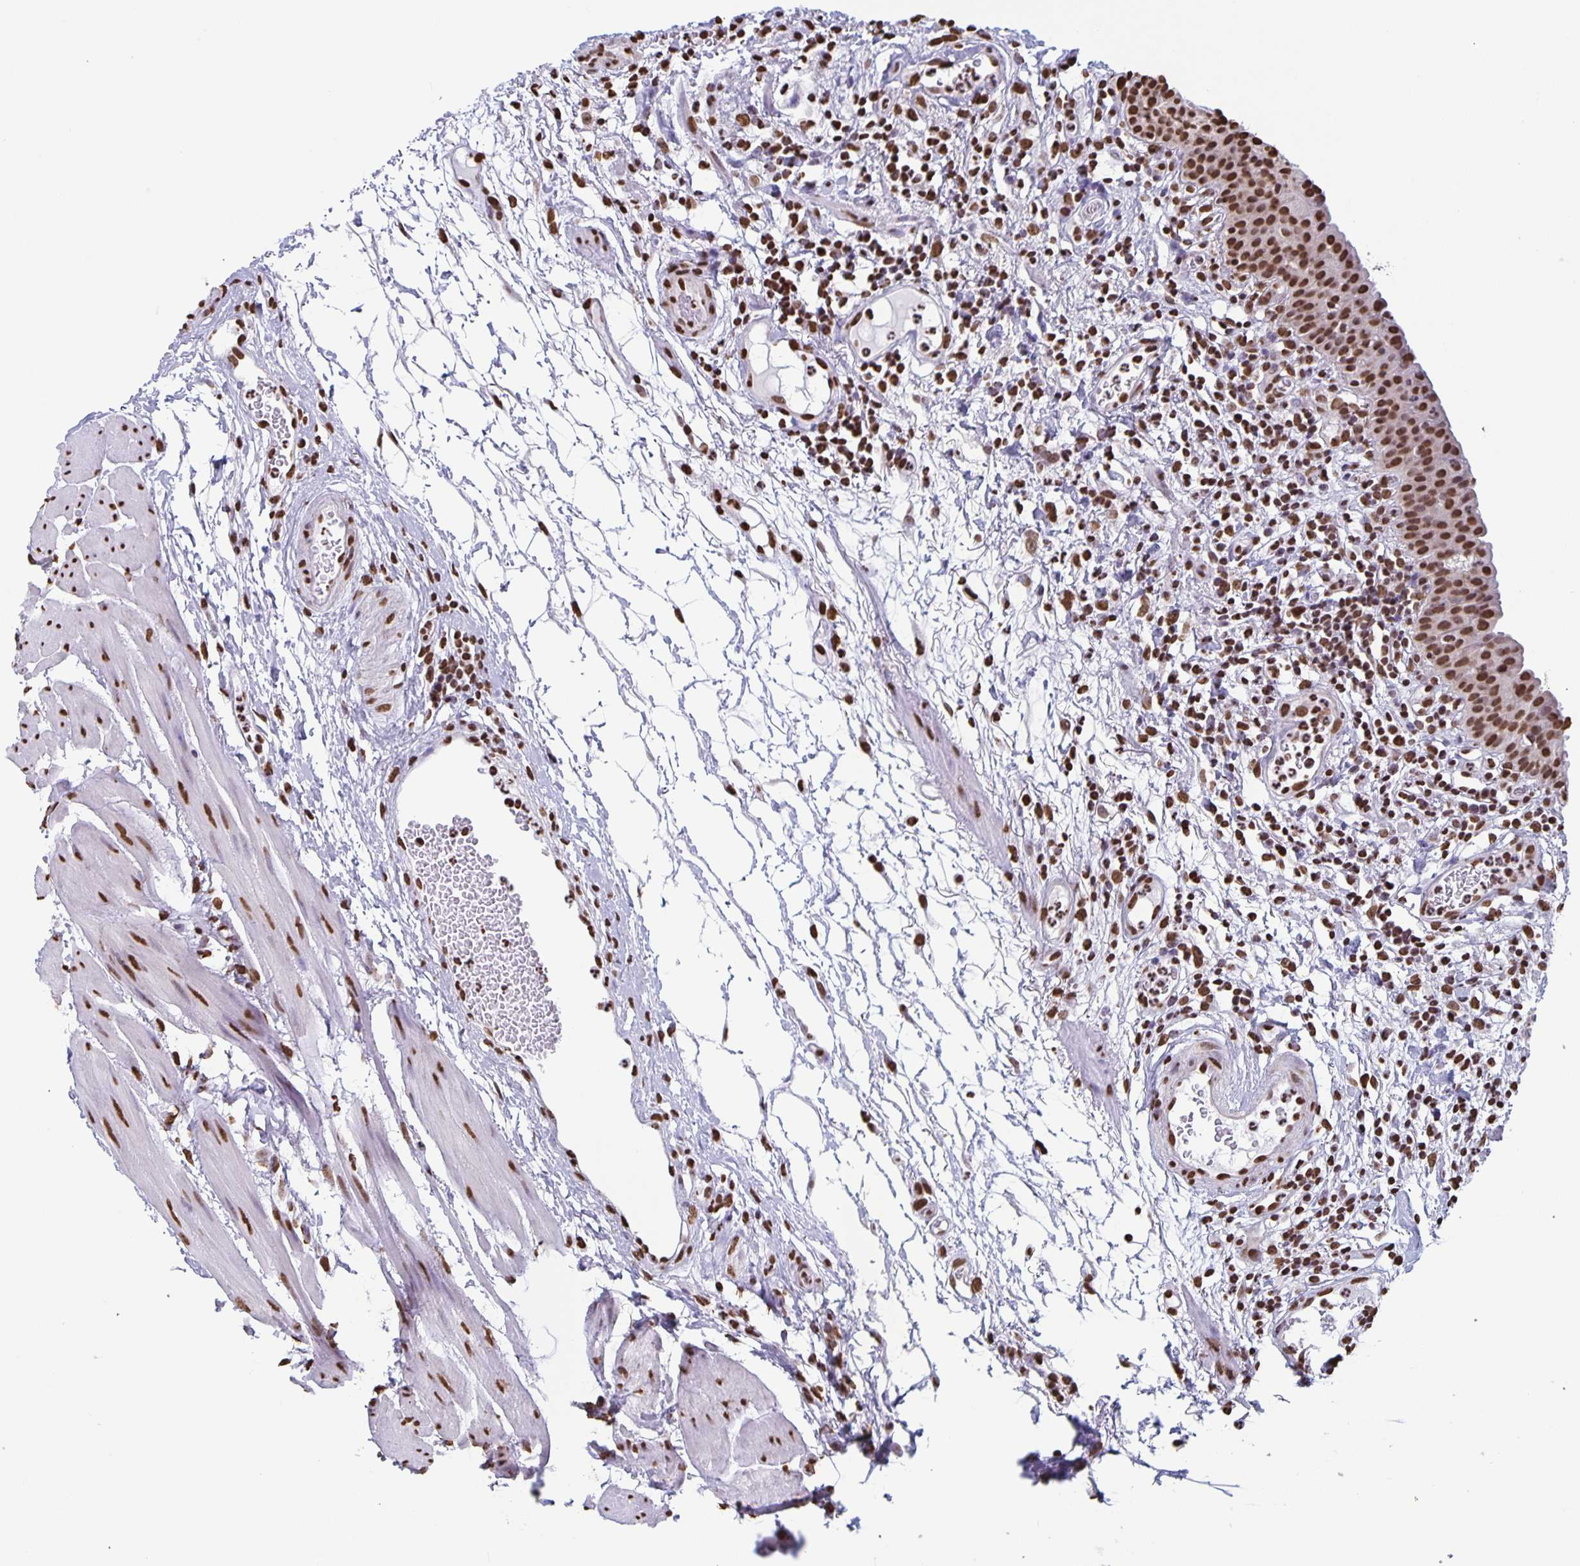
{"staining": {"intensity": "strong", "quantity": ">75%", "location": "nuclear"}, "tissue": "urinary bladder", "cell_type": "Urothelial cells", "image_type": "normal", "snomed": [{"axis": "morphology", "description": "Normal tissue, NOS"}, {"axis": "morphology", "description": "Inflammation, NOS"}, {"axis": "topography", "description": "Urinary bladder"}], "caption": "The immunohistochemical stain labels strong nuclear expression in urothelial cells of unremarkable urinary bladder.", "gene": "DUT", "patient": {"sex": "male", "age": 57}}